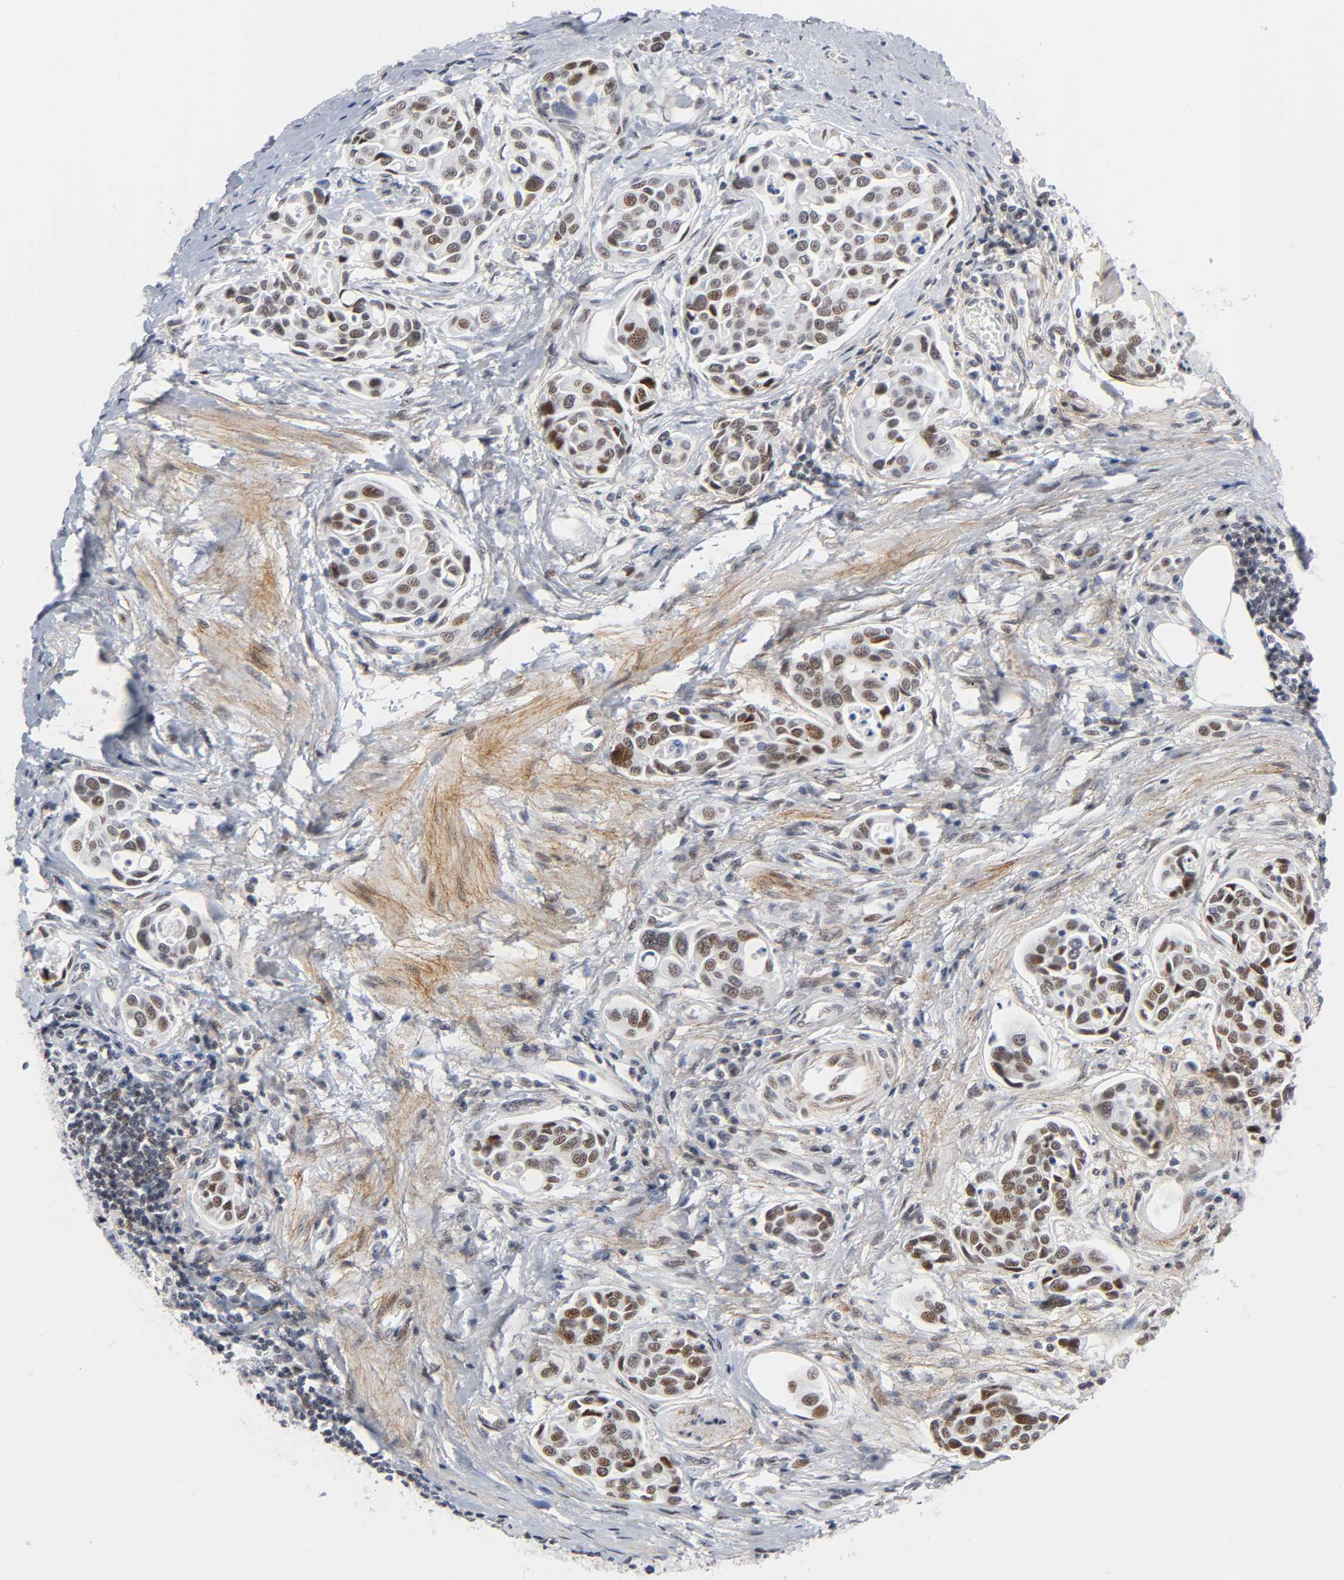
{"staining": {"intensity": "moderate", "quantity": ">75%", "location": "nuclear"}, "tissue": "urothelial cancer", "cell_type": "Tumor cells", "image_type": "cancer", "snomed": [{"axis": "morphology", "description": "Urothelial carcinoma, High grade"}, {"axis": "topography", "description": "Urinary bladder"}], "caption": "Protein expression analysis of human urothelial cancer reveals moderate nuclear expression in about >75% of tumor cells.", "gene": "DIDO1", "patient": {"sex": "male", "age": 78}}